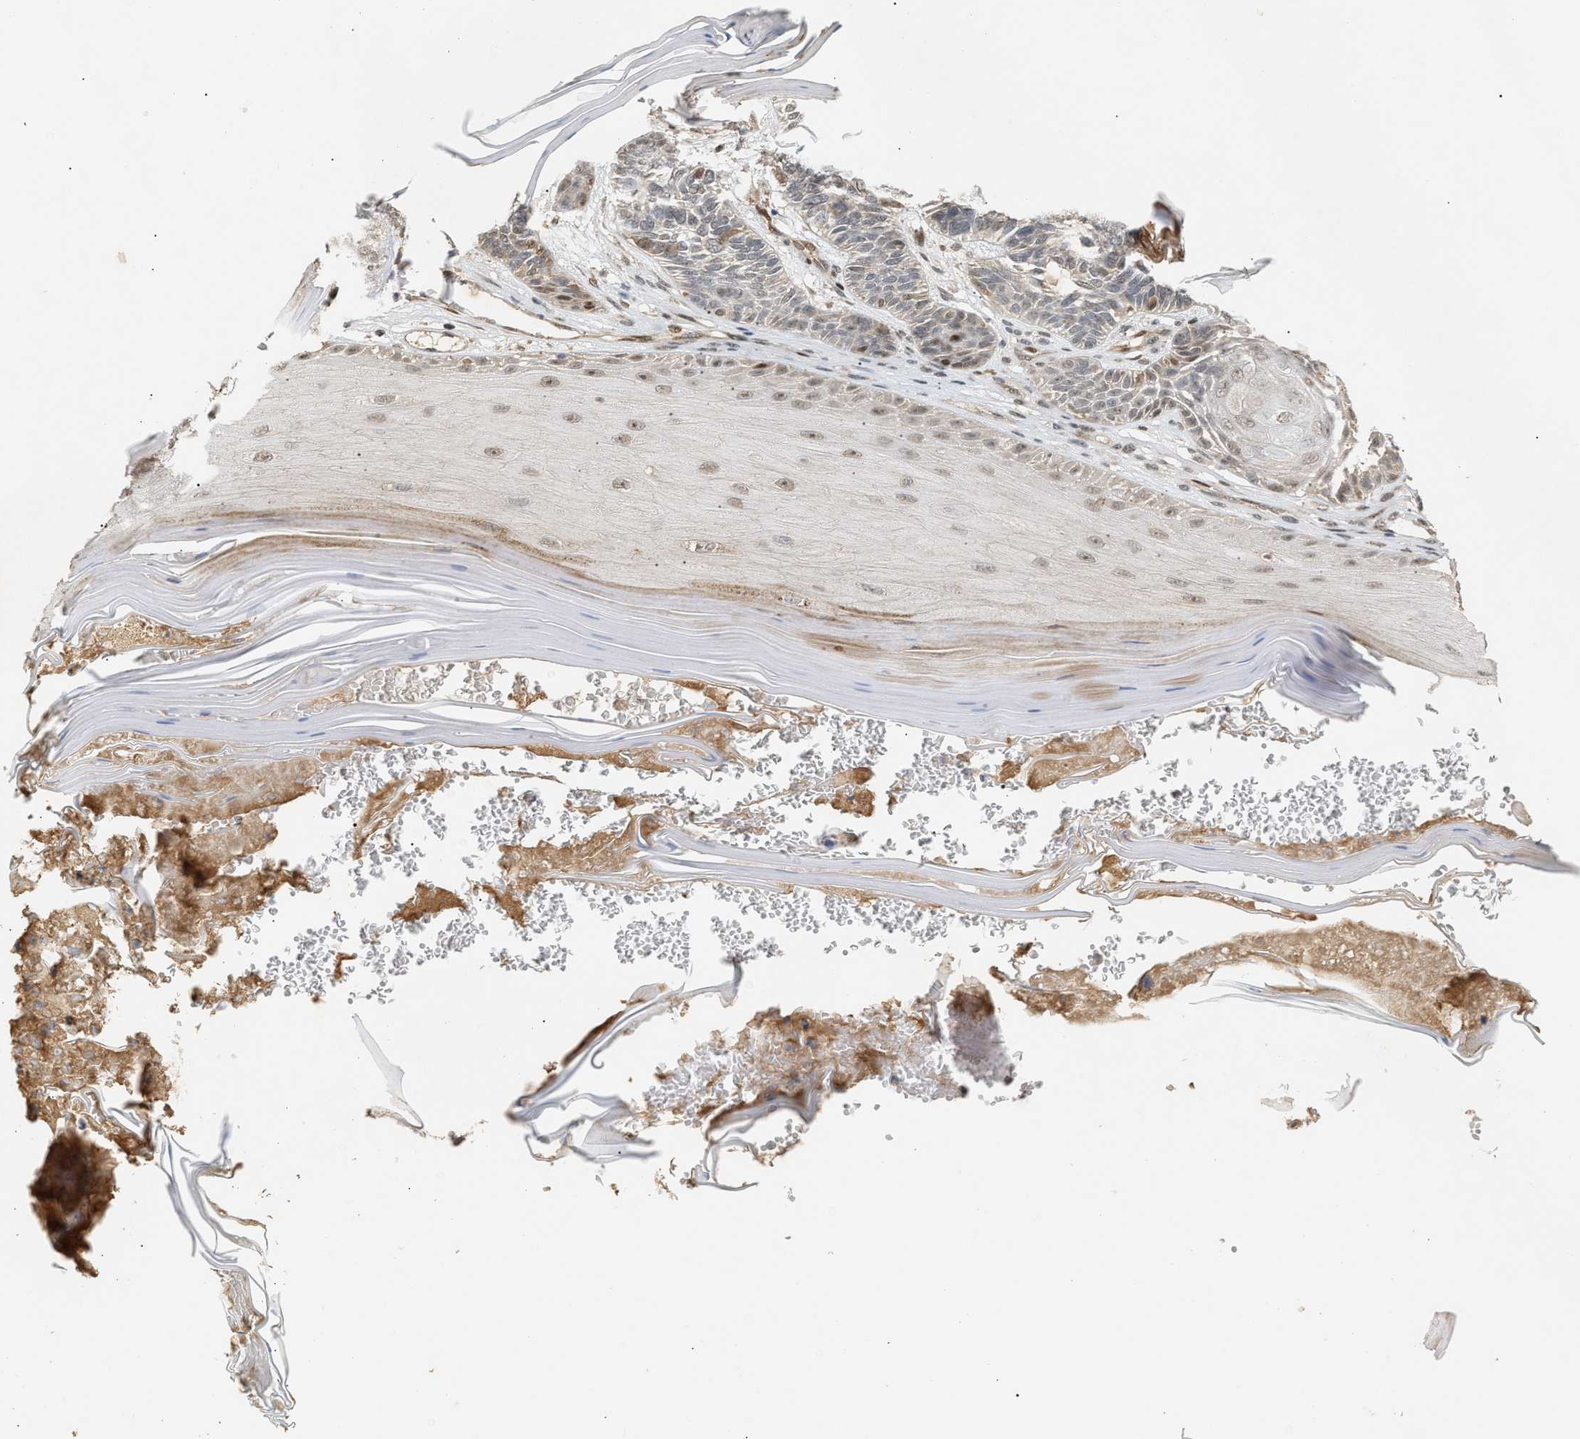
{"staining": {"intensity": "strong", "quantity": "<25%", "location": "nuclear"}, "tissue": "skin cancer", "cell_type": "Tumor cells", "image_type": "cancer", "snomed": [{"axis": "morphology", "description": "Basal cell carcinoma"}, {"axis": "topography", "description": "Skin"}], "caption": "Strong nuclear positivity is present in about <25% of tumor cells in skin cancer (basal cell carcinoma).", "gene": "ZFAND5", "patient": {"sex": "male", "age": 55}}